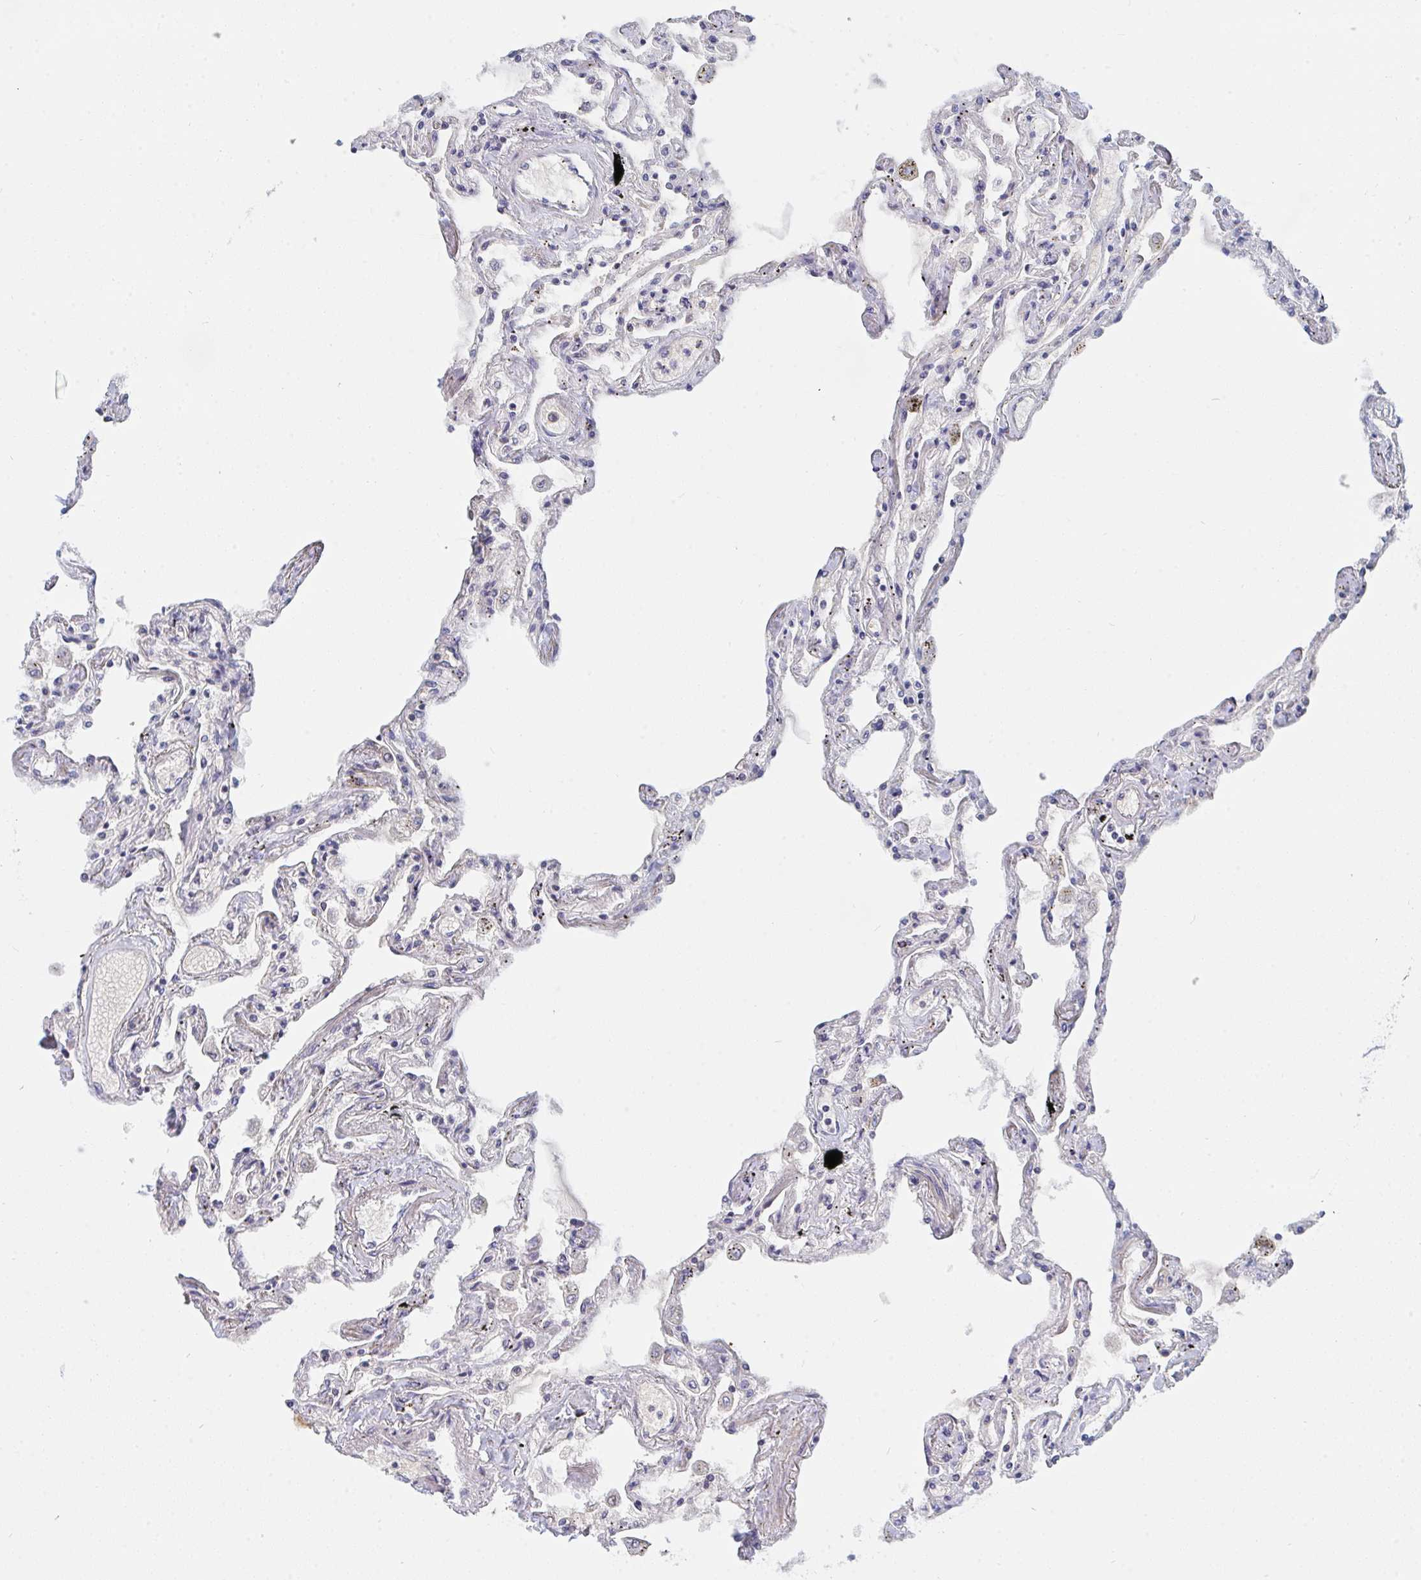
{"staining": {"intensity": "weak", "quantity": "25%-75%", "location": "cytoplasmic/membranous"}, "tissue": "lung", "cell_type": "Alveolar cells", "image_type": "normal", "snomed": [{"axis": "morphology", "description": "Normal tissue, NOS"}, {"axis": "morphology", "description": "Adenocarcinoma, NOS"}, {"axis": "topography", "description": "Cartilage tissue"}, {"axis": "topography", "description": "Lung"}], "caption": "Normal lung displays weak cytoplasmic/membranous positivity in about 25%-75% of alveolar cells, visualized by immunohistochemistry. The staining was performed using DAB (3,3'-diaminobenzidine), with brown indicating positive protein expression. Nuclei are stained blue with hematoxylin.", "gene": "TNFSF4", "patient": {"sex": "female", "age": 67}}